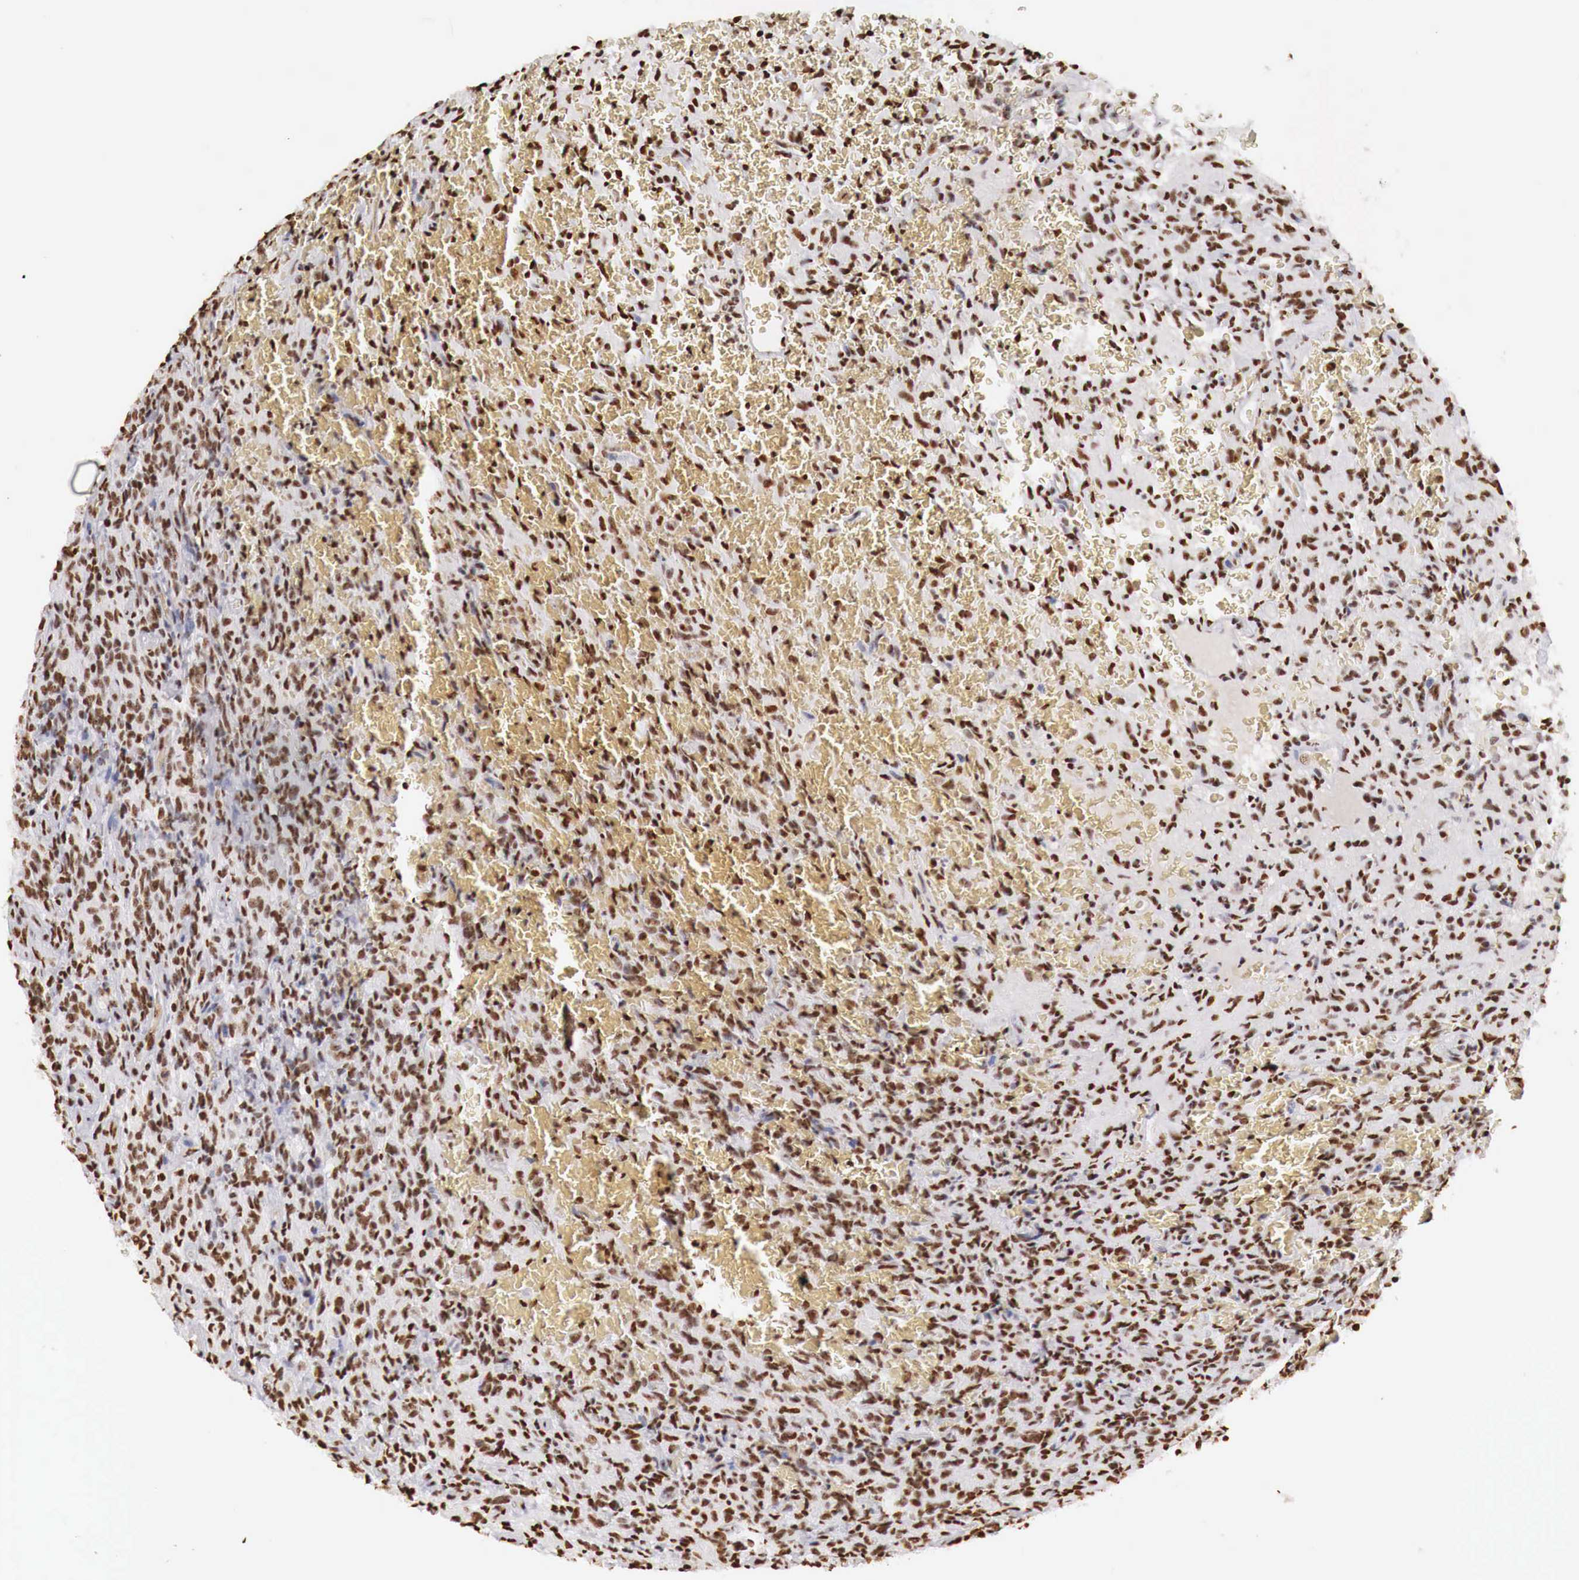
{"staining": {"intensity": "strong", "quantity": ">75%", "location": "nuclear"}, "tissue": "glioma", "cell_type": "Tumor cells", "image_type": "cancer", "snomed": [{"axis": "morphology", "description": "Glioma, malignant, High grade"}, {"axis": "topography", "description": "Brain"}], "caption": "This is an image of IHC staining of malignant high-grade glioma, which shows strong staining in the nuclear of tumor cells.", "gene": "DKC1", "patient": {"sex": "male", "age": 56}}